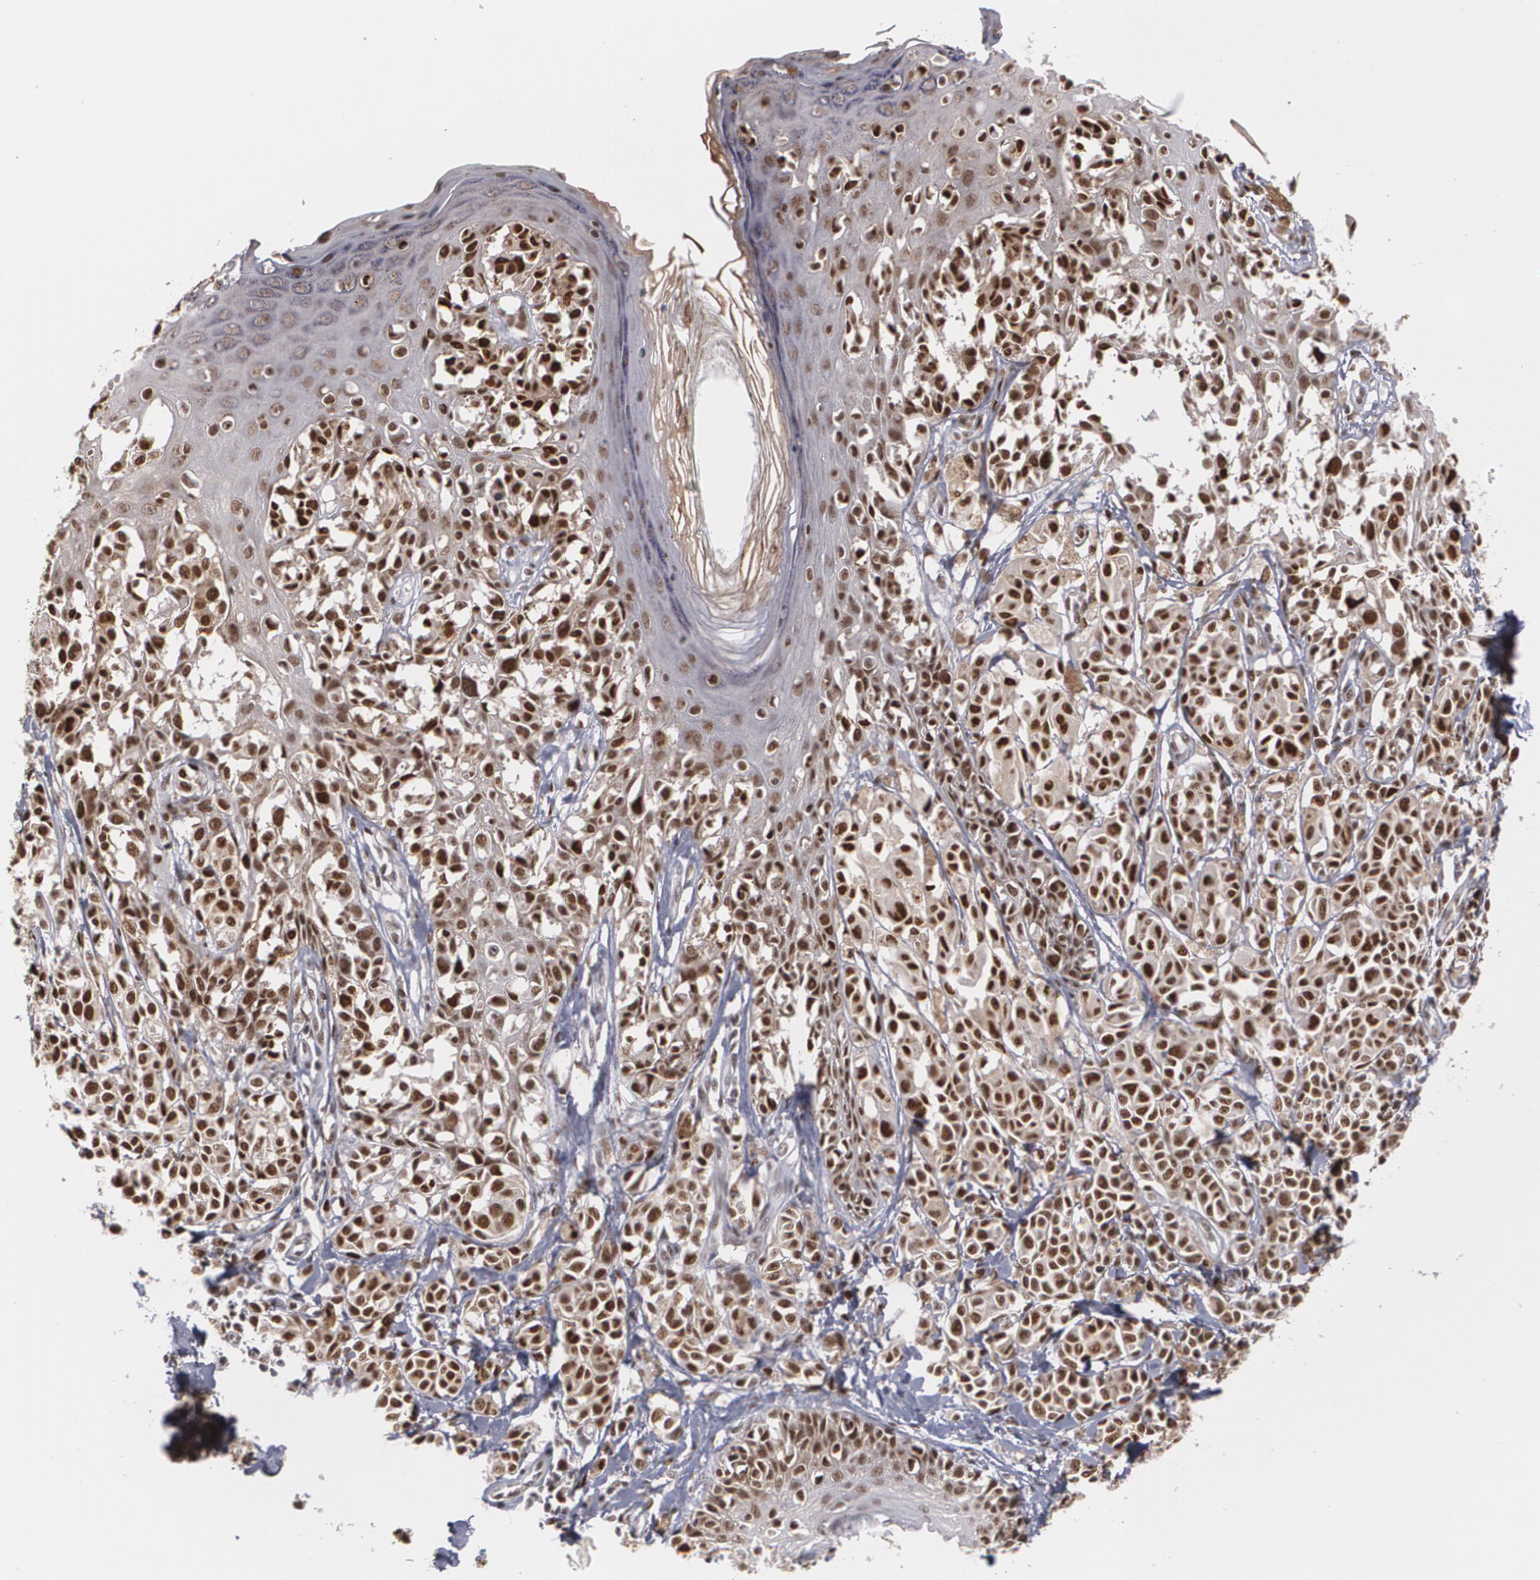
{"staining": {"intensity": "strong", "quantity": ">75%", "location": "cytoplasmic/membranous,nuclear"}, "tissue": "melanoma", "cell_type": "Tumor cells", "image_type": "cancer", "snomed": [{"axis": "morphology", "description": "Malignant melanoma, NOS"}, {"axis": "topography", "description": "Skin"}], "caption": "Melanoma stained with DAB immunohistochemistry (IHC) demonstrates high levels of strong cytoplasmic/membranous and nuclear positivity in approximately >75% of tumor cells. (IHC, brightfield microscopy, high magnification).", "gene": "ZNF234", "patient": {"sex": "female", "age": 38}}